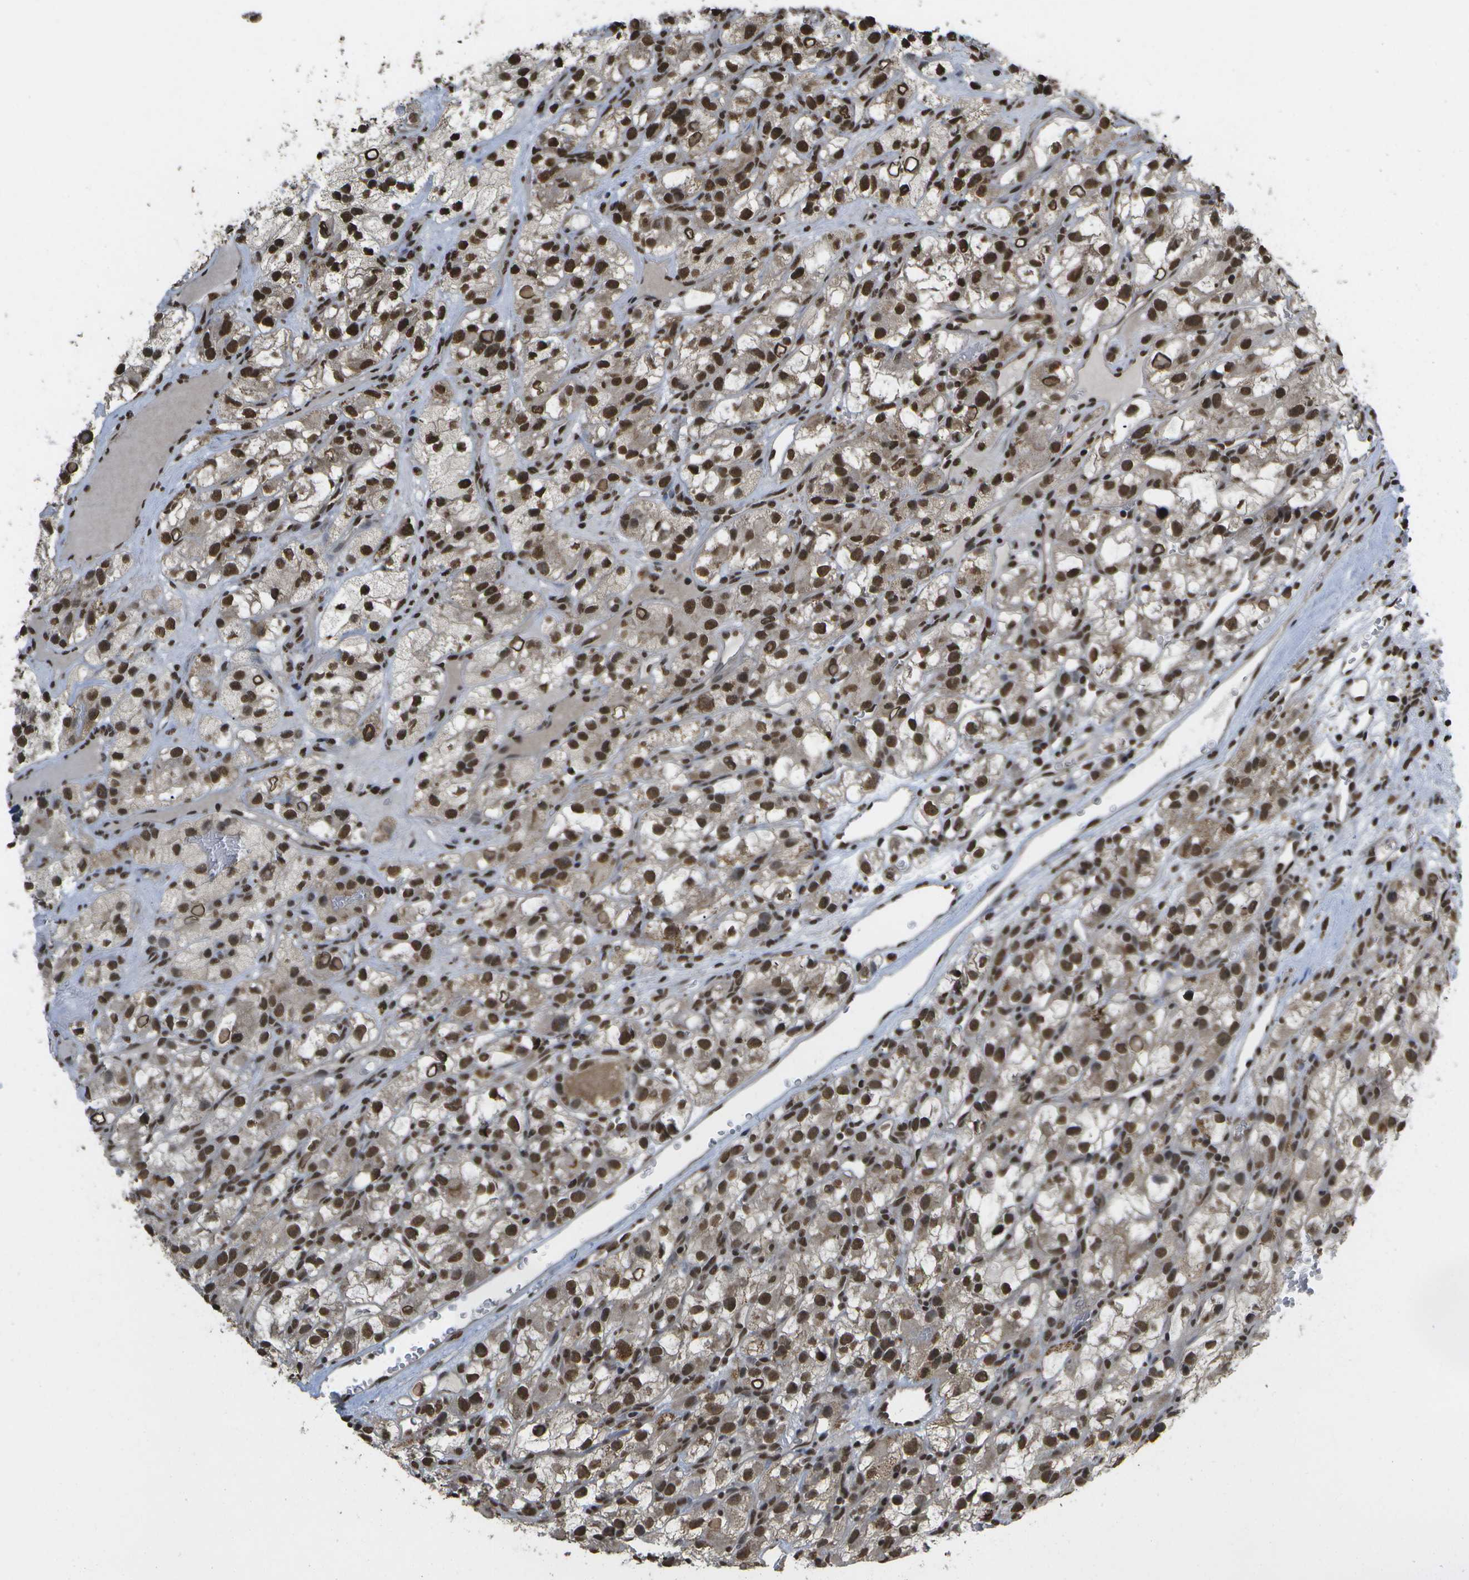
{"staining": {"intensity": "strong", "quantity": ">75%", "location": "cytoplasmic/membranous,nuclear"}, "tissue": "renal cancer", "cell_type": "Tumor cells", "image_type": "cancer", "snomed": [{"axis": "morphology", "description": "Adenocarcinoma, NOS"}, {"axis": "topography", "description": "Kidney"}], "caption": "High-magnification brightfield microscopy of renal adenocarcinoma stained with DAB (brown) and counterstained with hematoxylin (blue). tumor cells exhibit strong cytoplasmic/membranous and nuclear positivity is appreciated in about>75% of cells.", "gene": "SPEN", "patient": {"sex": "female", "age": 57}}